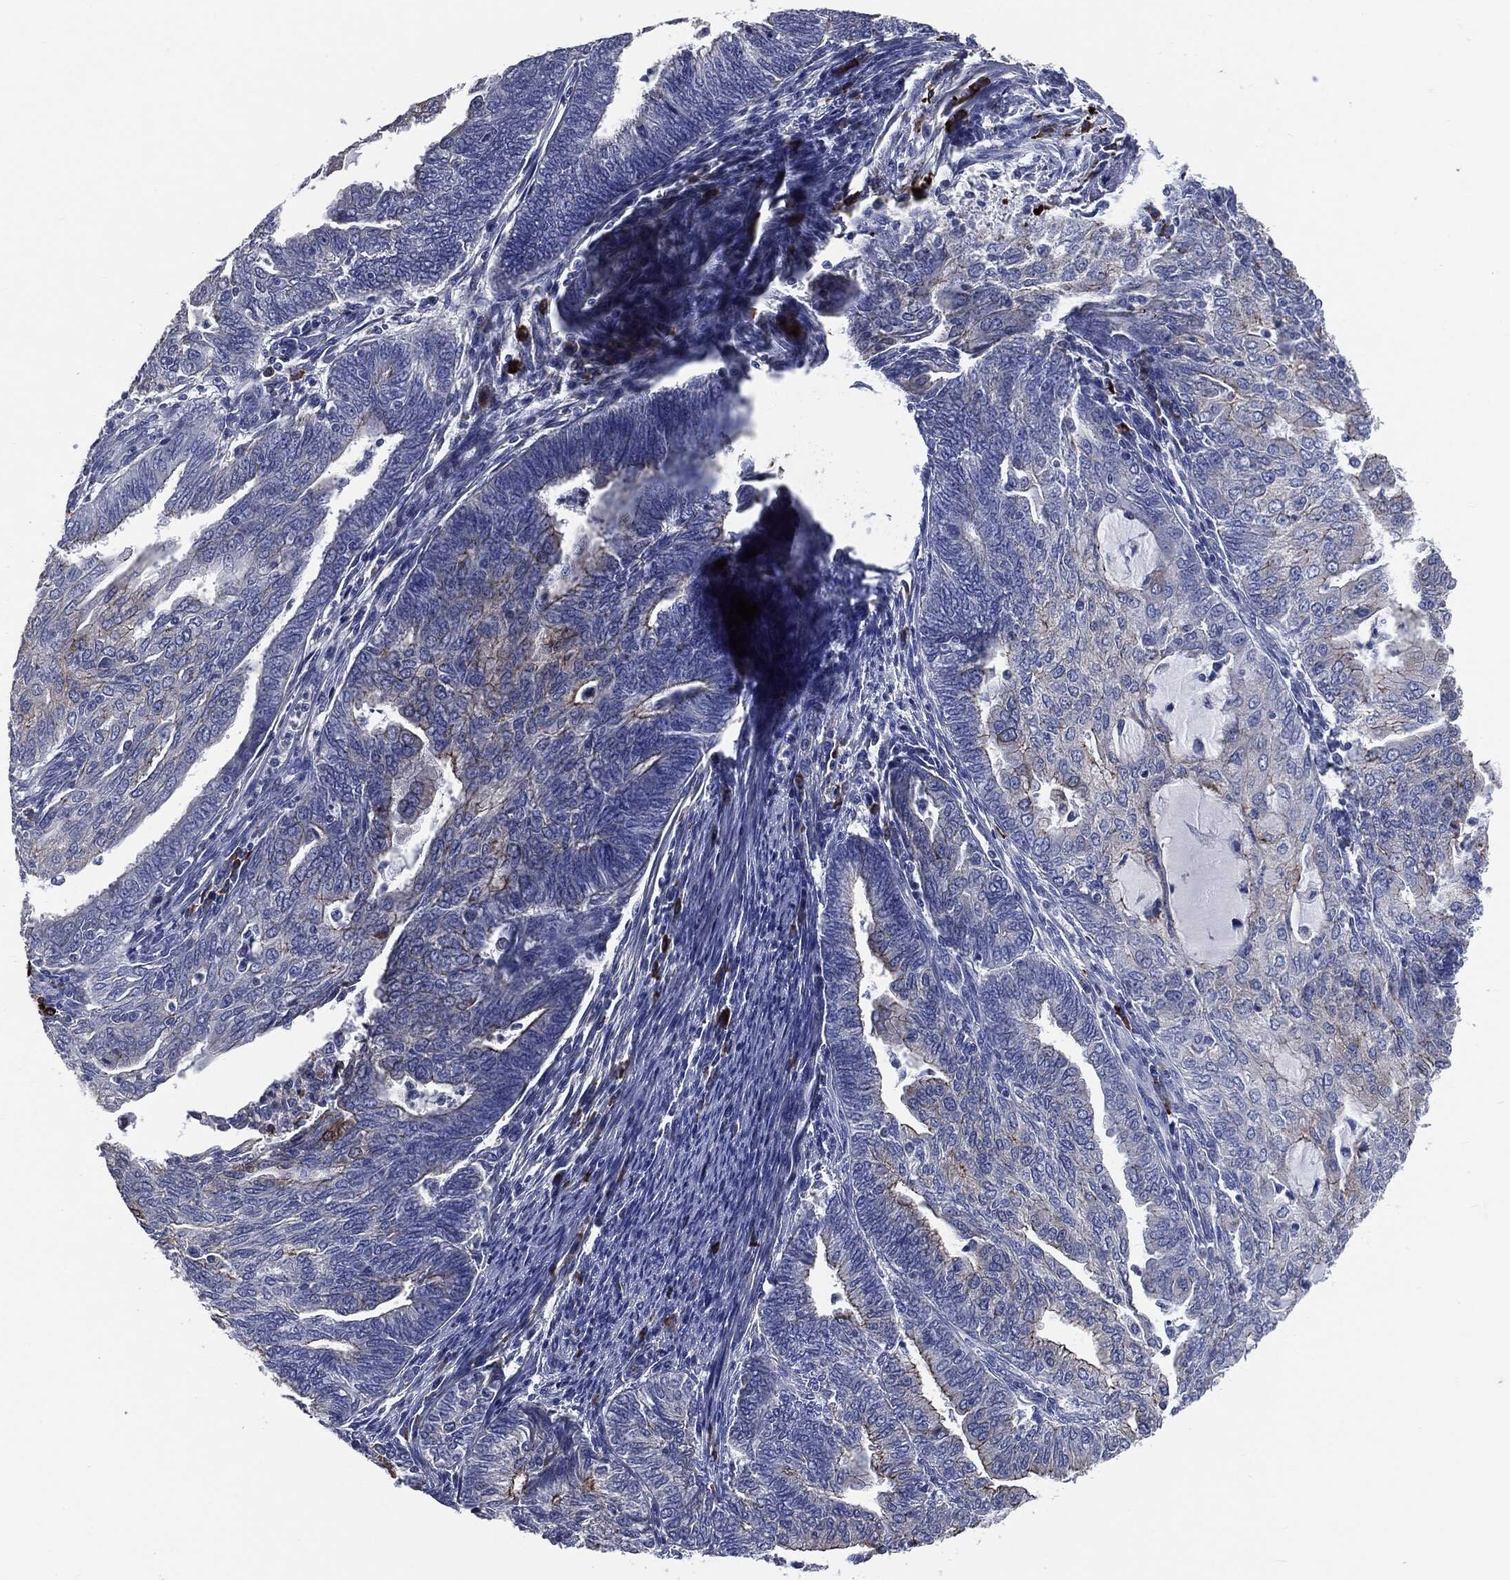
{"staining": {"intensity": "moderate", "quantity": "<25%", "location": "cytoplasmic/membranous"}, "tissue": "endometrial cancer", "cell_type": "Tumor cells", "image_type": "cancer", "snomed": [{"axis": "morphology", "description": "Adenocarcinoma, NOS"}, {"axis": "topography", "description": "Endometrium"}], "caption": "Immunohistochemical staining of human endometrial adenocarcinoma reveals low levels of moderate cytoplasmic/membranous expression in about <25% of tumor cells.", "gene": "PTGS2", "patient": {"sex": "female", "age": 82}}